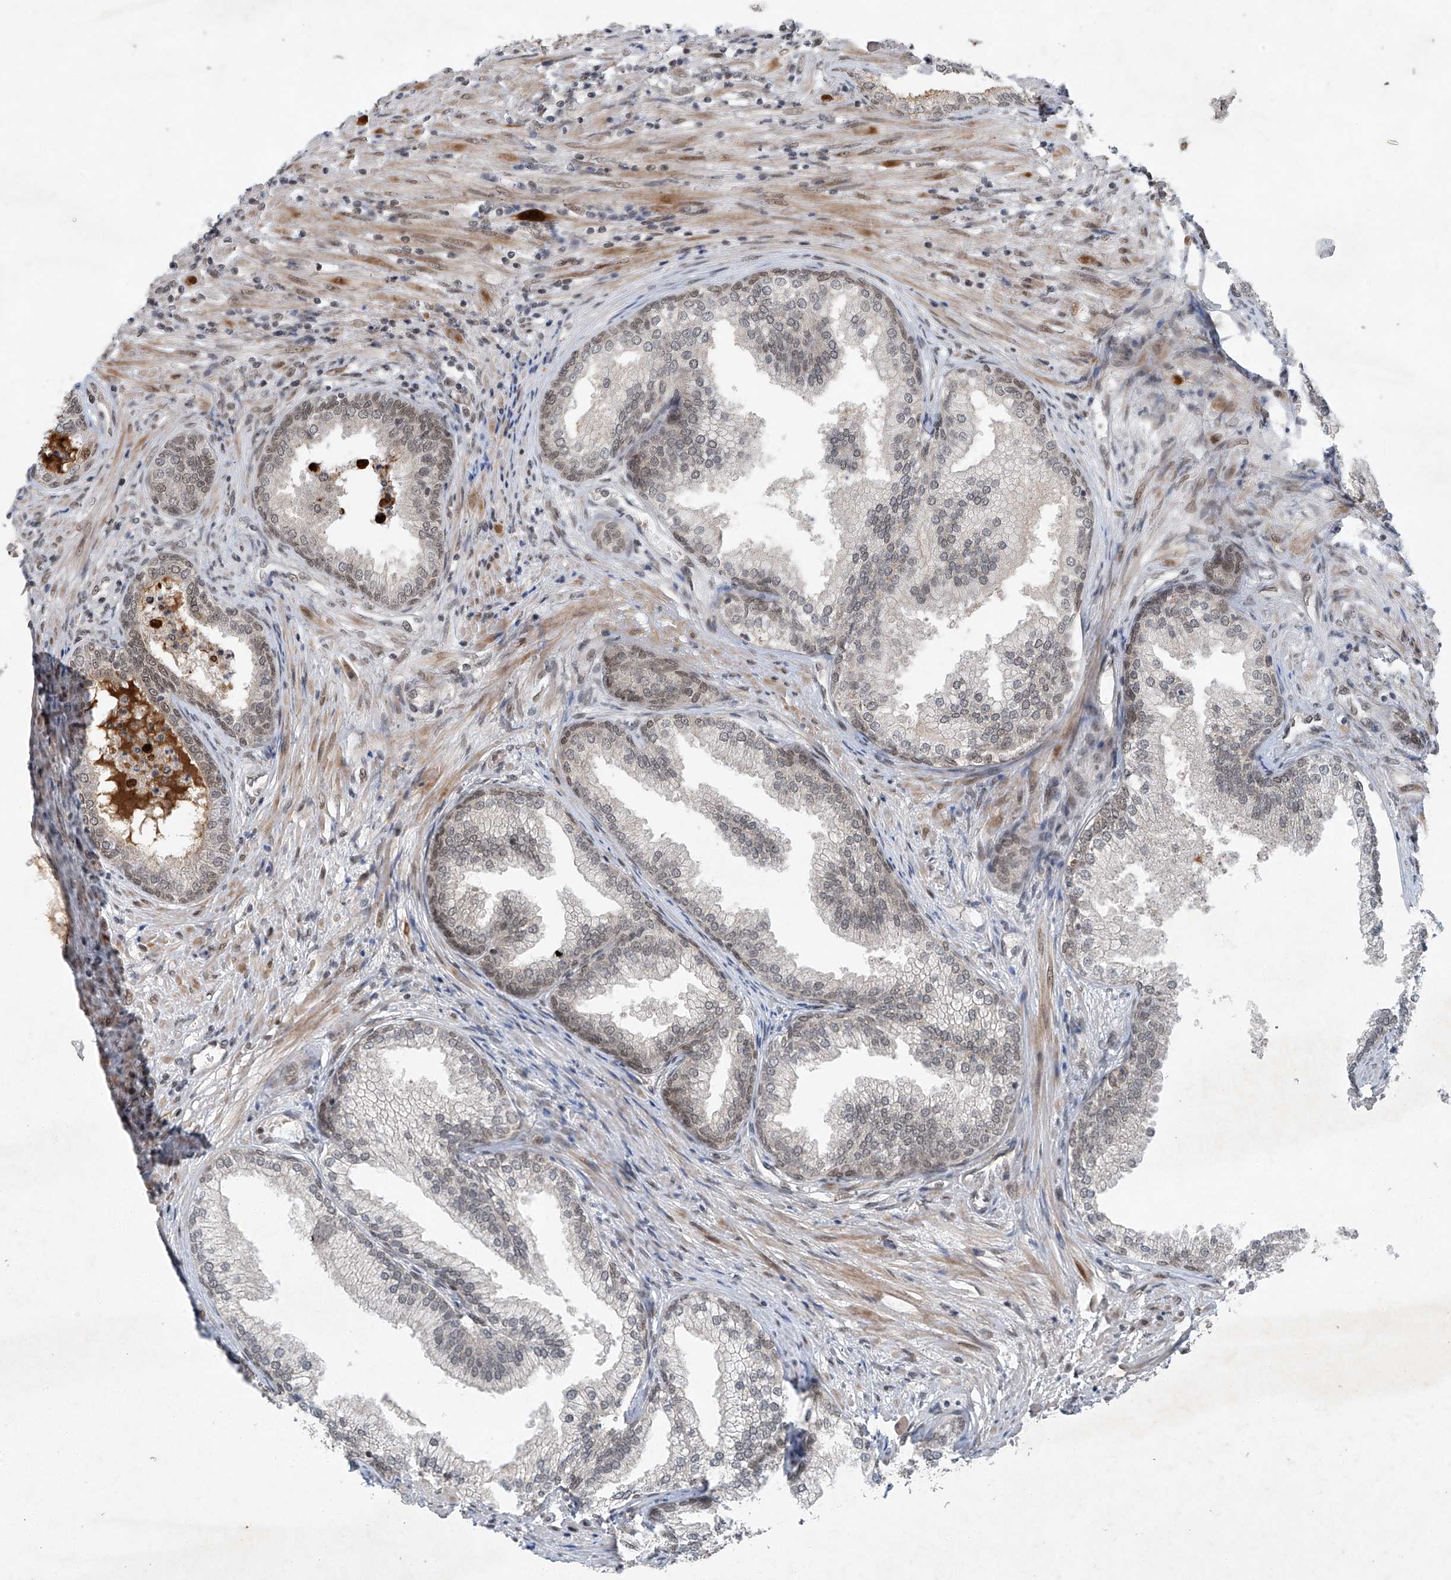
{"staining": {"intensity": "moderate", "quantity": "25%-75%", "location": "nuclear"}, "tissue": "prostate", "cell_type": "Glandular cells", "image_type": "normal", "snomed": [{"axis": "morphology", "description": "Normal tissue, NOS"}, {"axis": "topography", "description": "Prostate"}], "caption": "Prostate was stained to show a protein in brown. There is medium levels of moderate nuclear positivity in approximately 25%-75% of glandular cells. The staining is performed using DAB brown chromogen to label protein expression. The nuclei are counter-stained blue using hematoxylin.", "gene": "TAF8", "patient": {"sex": "male", "age": 76}}